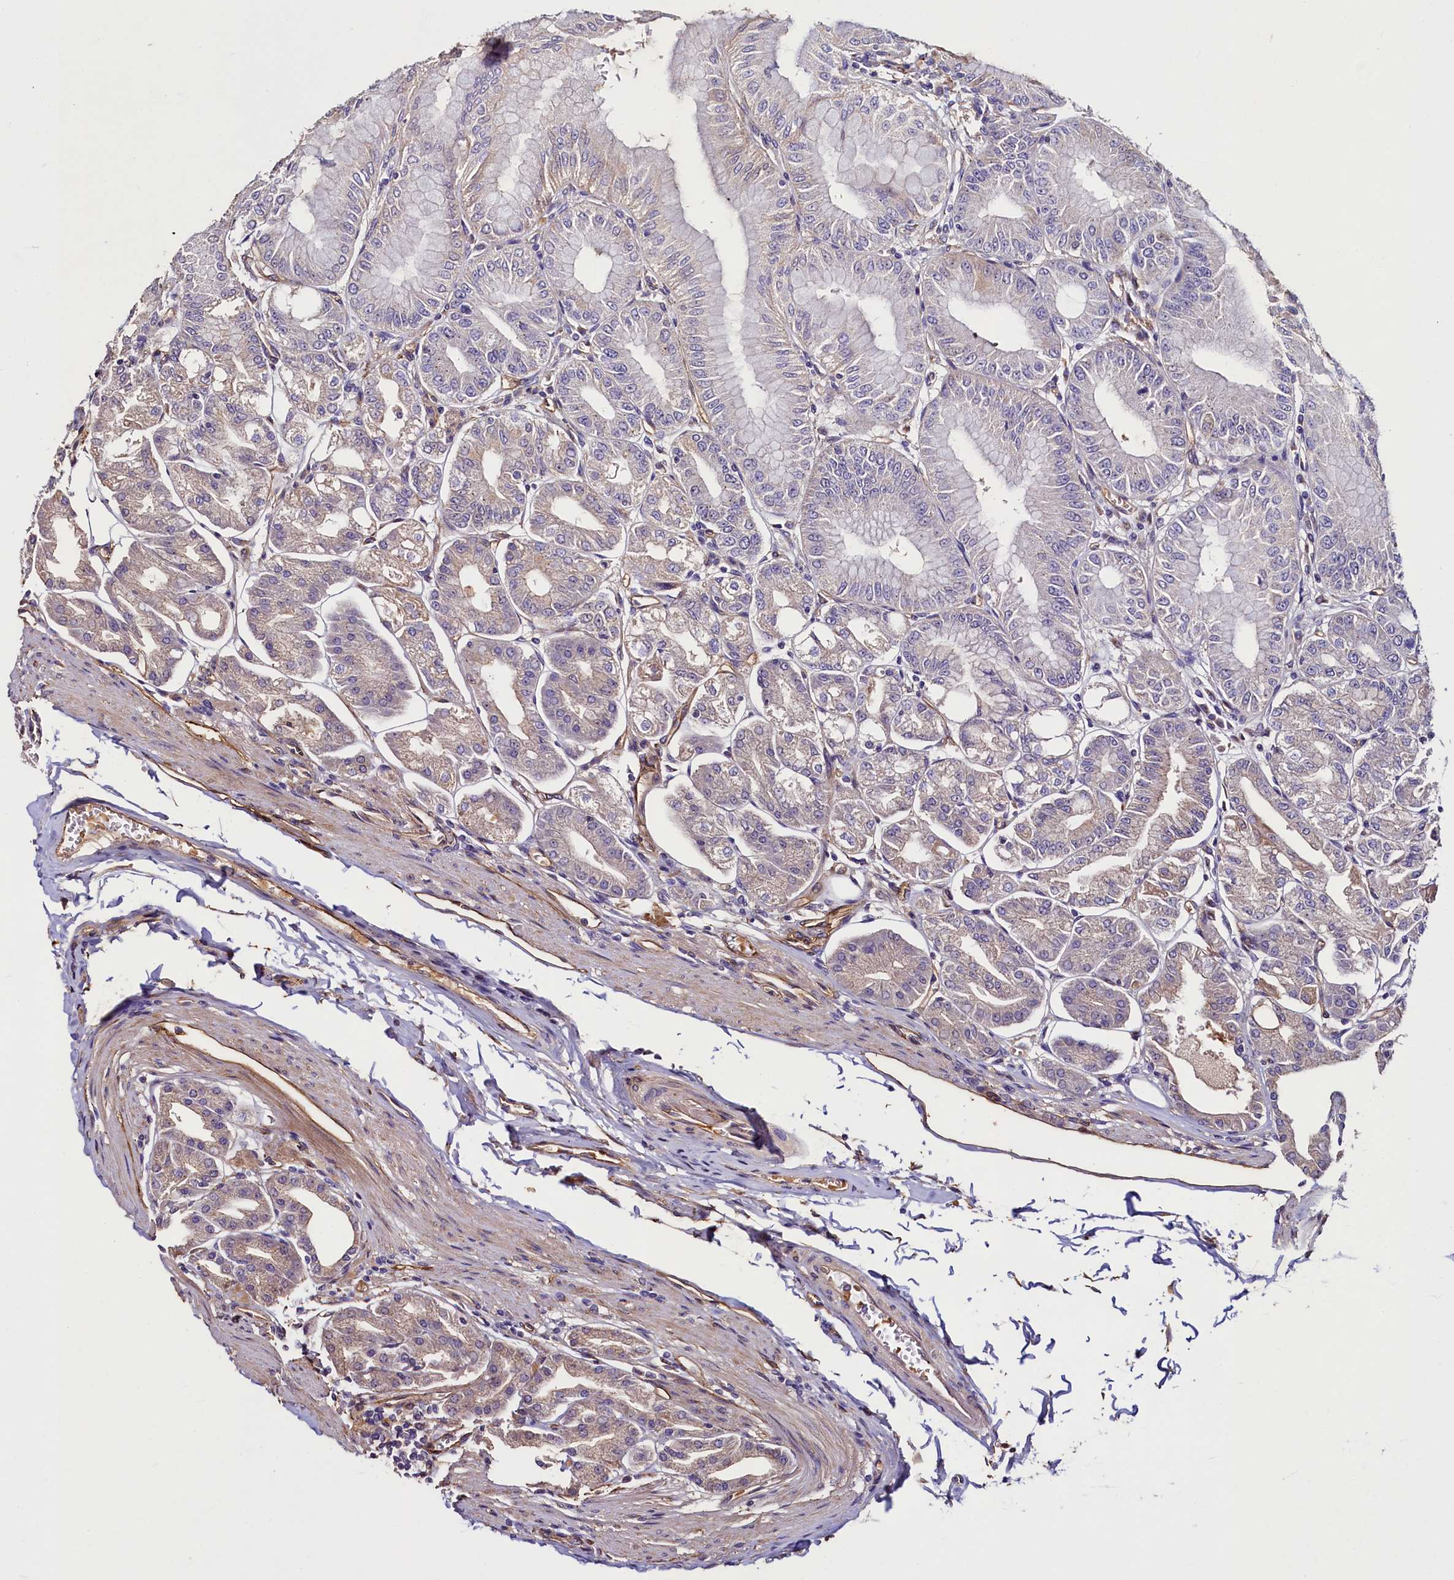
{"staining": {"intensity": "weak", "quantity": "25%-75%", "location": "cytoplasmic/membranous"}, "tissue": "stomach", "cell_type": "Glandular cells", "image_type": "normal", "snomed": [{"axis": "morphology", "description": "Normal tissue, NOS"}, {"axis": "topography", "description": "Stomach, lower"}], "caption": "The image reveals staining of benign stomach, revealing weak cytoplasmic/membranous protein positivity (brown color) within glandular cells. Nuclei are stained in blue.", "gene": "PALM", "patient": {"sex": "male", "age": 71}}